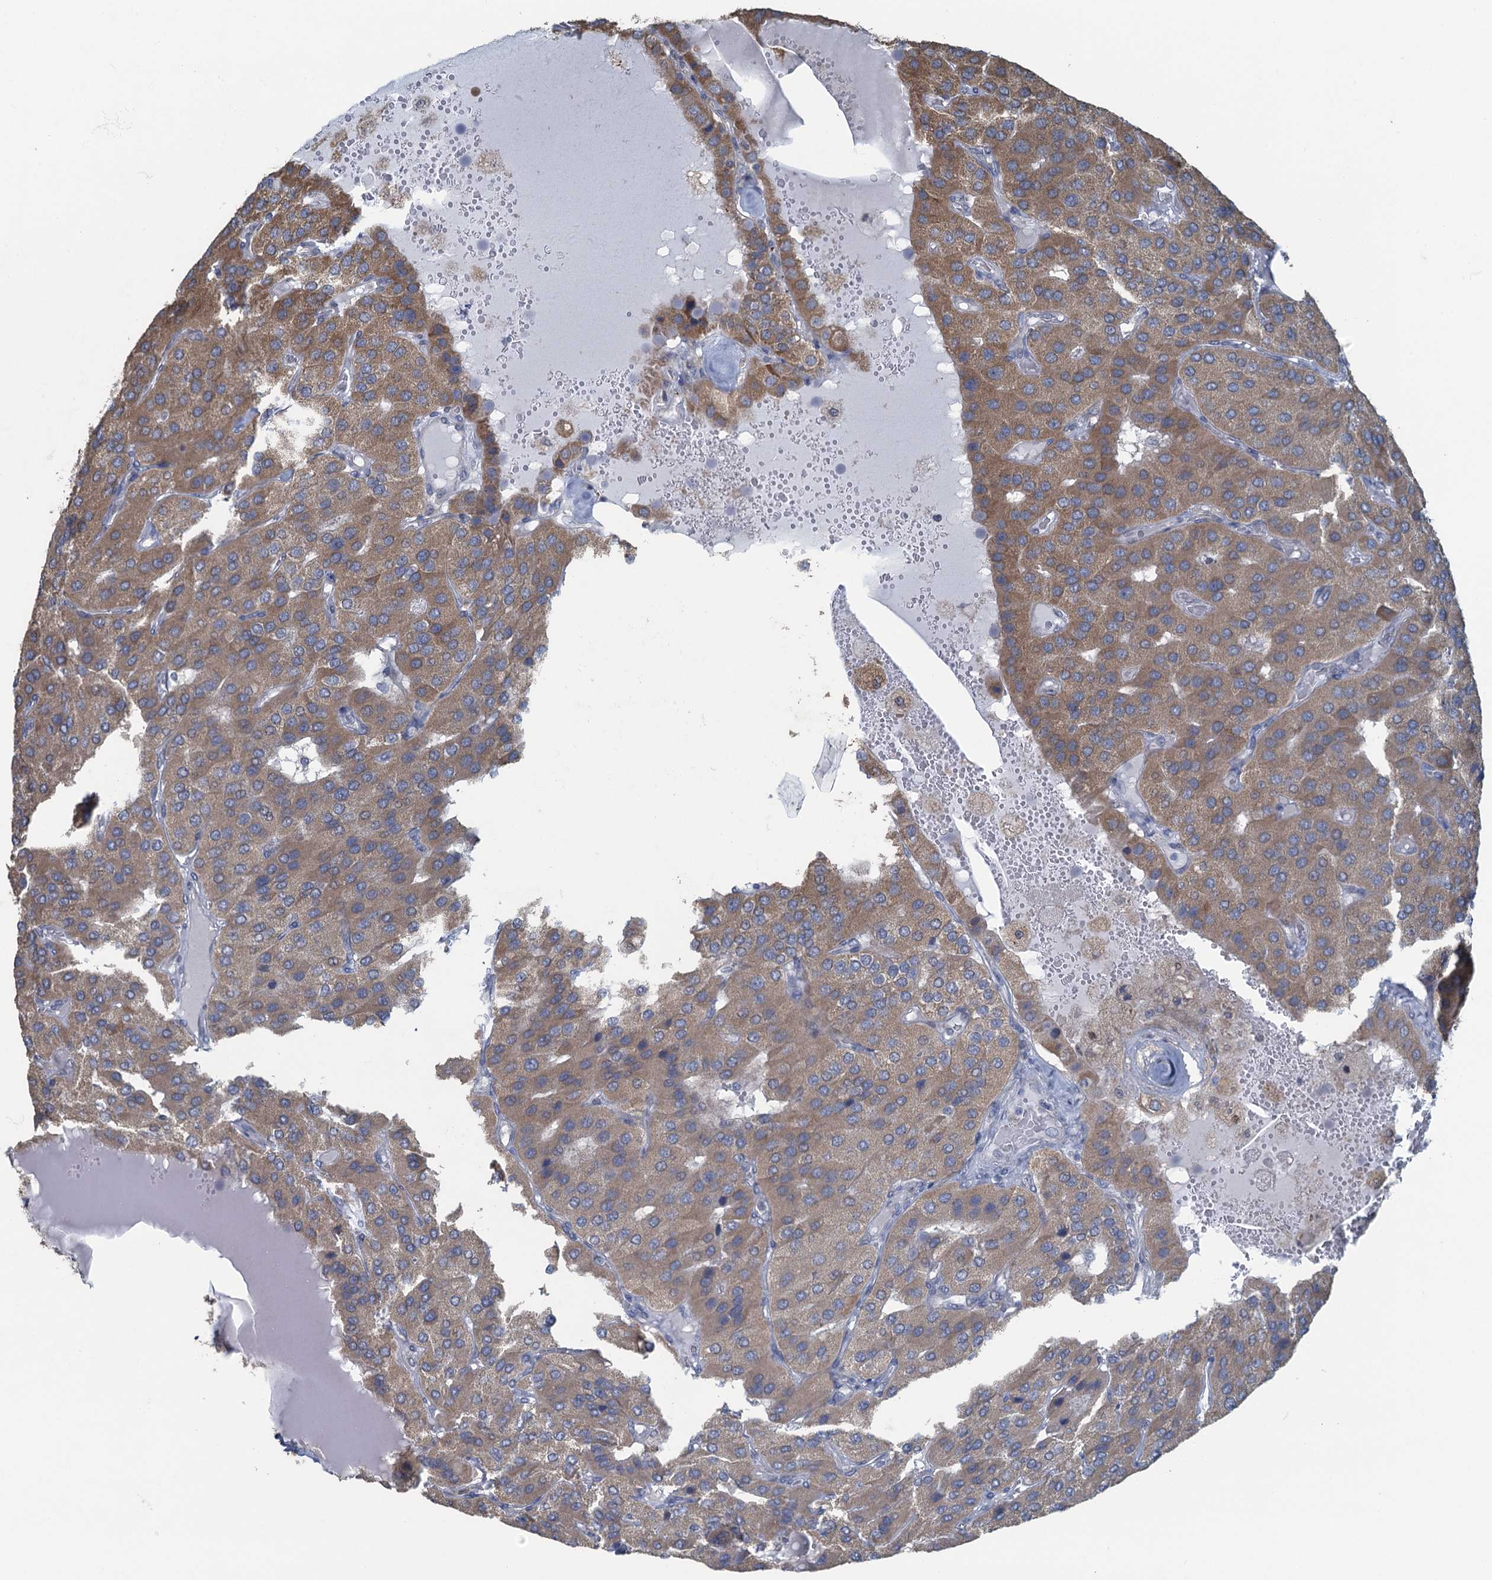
{"staining": {"intensity": "weak", "quantity": ">75%", "location": "cytoplasmic/membranous"}, "tissue": "parathyroid gland", "cell_type": "Glandular cells", "image_type": "normal", "snomed": [{"axis": "morphology", "description": "Normal tissue, NOS"}, {"axis": "morphology", "description": "Adenoma, NOS"}, {"axis": "topography", "description": "Parathyroid gland"}], "caption": "Approximately >75% of glandular cells in unremarkable parathyroid gland display weak cytoplasmic/membranous protein positivity as visualized by brown immunohistochemical staining.", "gene": "TEX35", "patient": {"sex": "female", "age": 86}}